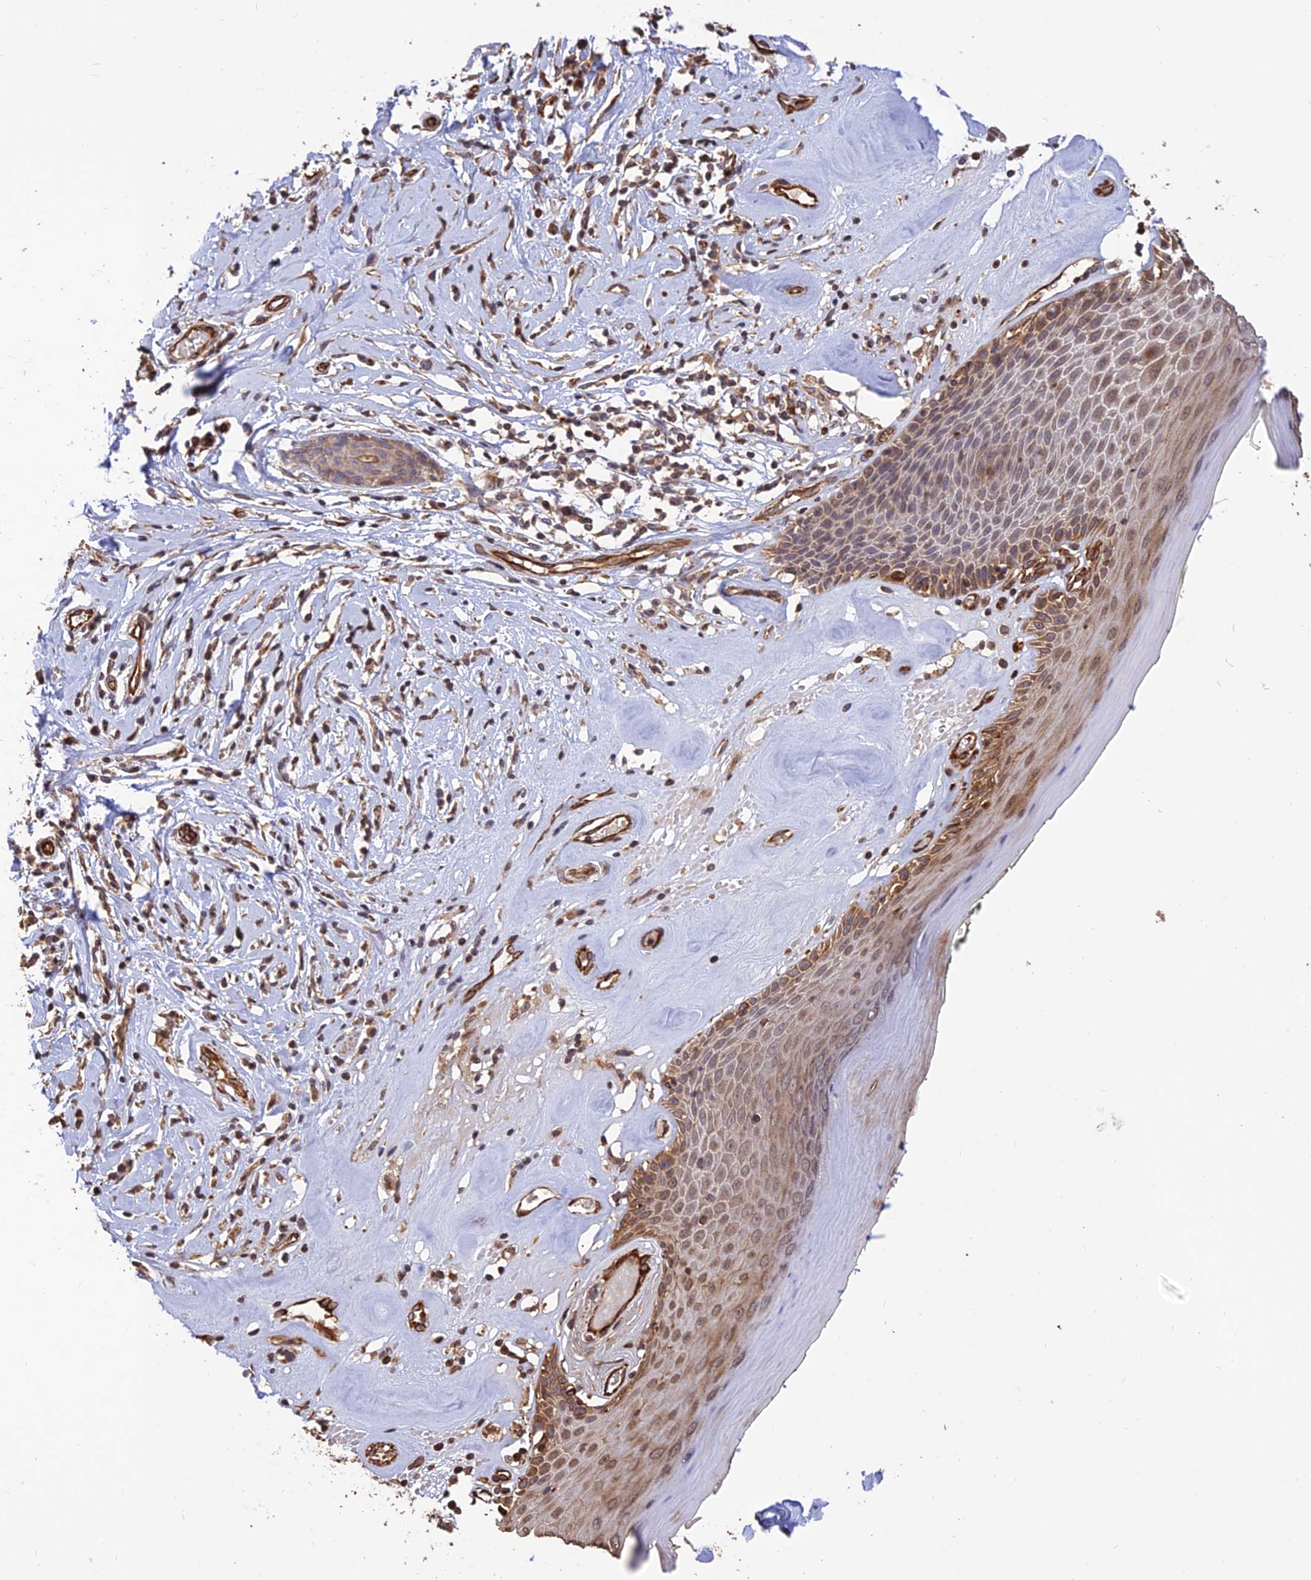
{"staining": {"intensity": "strong", "quantity": "25%-75%", "location": "cytoplasmic/membranous"}, "tissue": "skin", "cell_type": "Epidermal cells", "image_type": "normal", "snomed": [{"axis": "morphology", "description": "Normal tissue, NOS"}, {"axis": "morphology", "description": "Inflammation, NOS"}, {"axis": "topography", "description": "Vulva"}], "caption": "Strong cytoplasmic/membranous expression is identified in about 25%-75% of epidermal cells in normal skin. (Brightfield microscopy of DAB IHC at high magnification).", "gene": "CREBL2", "patient": {"sex": "female", "age": 84}}